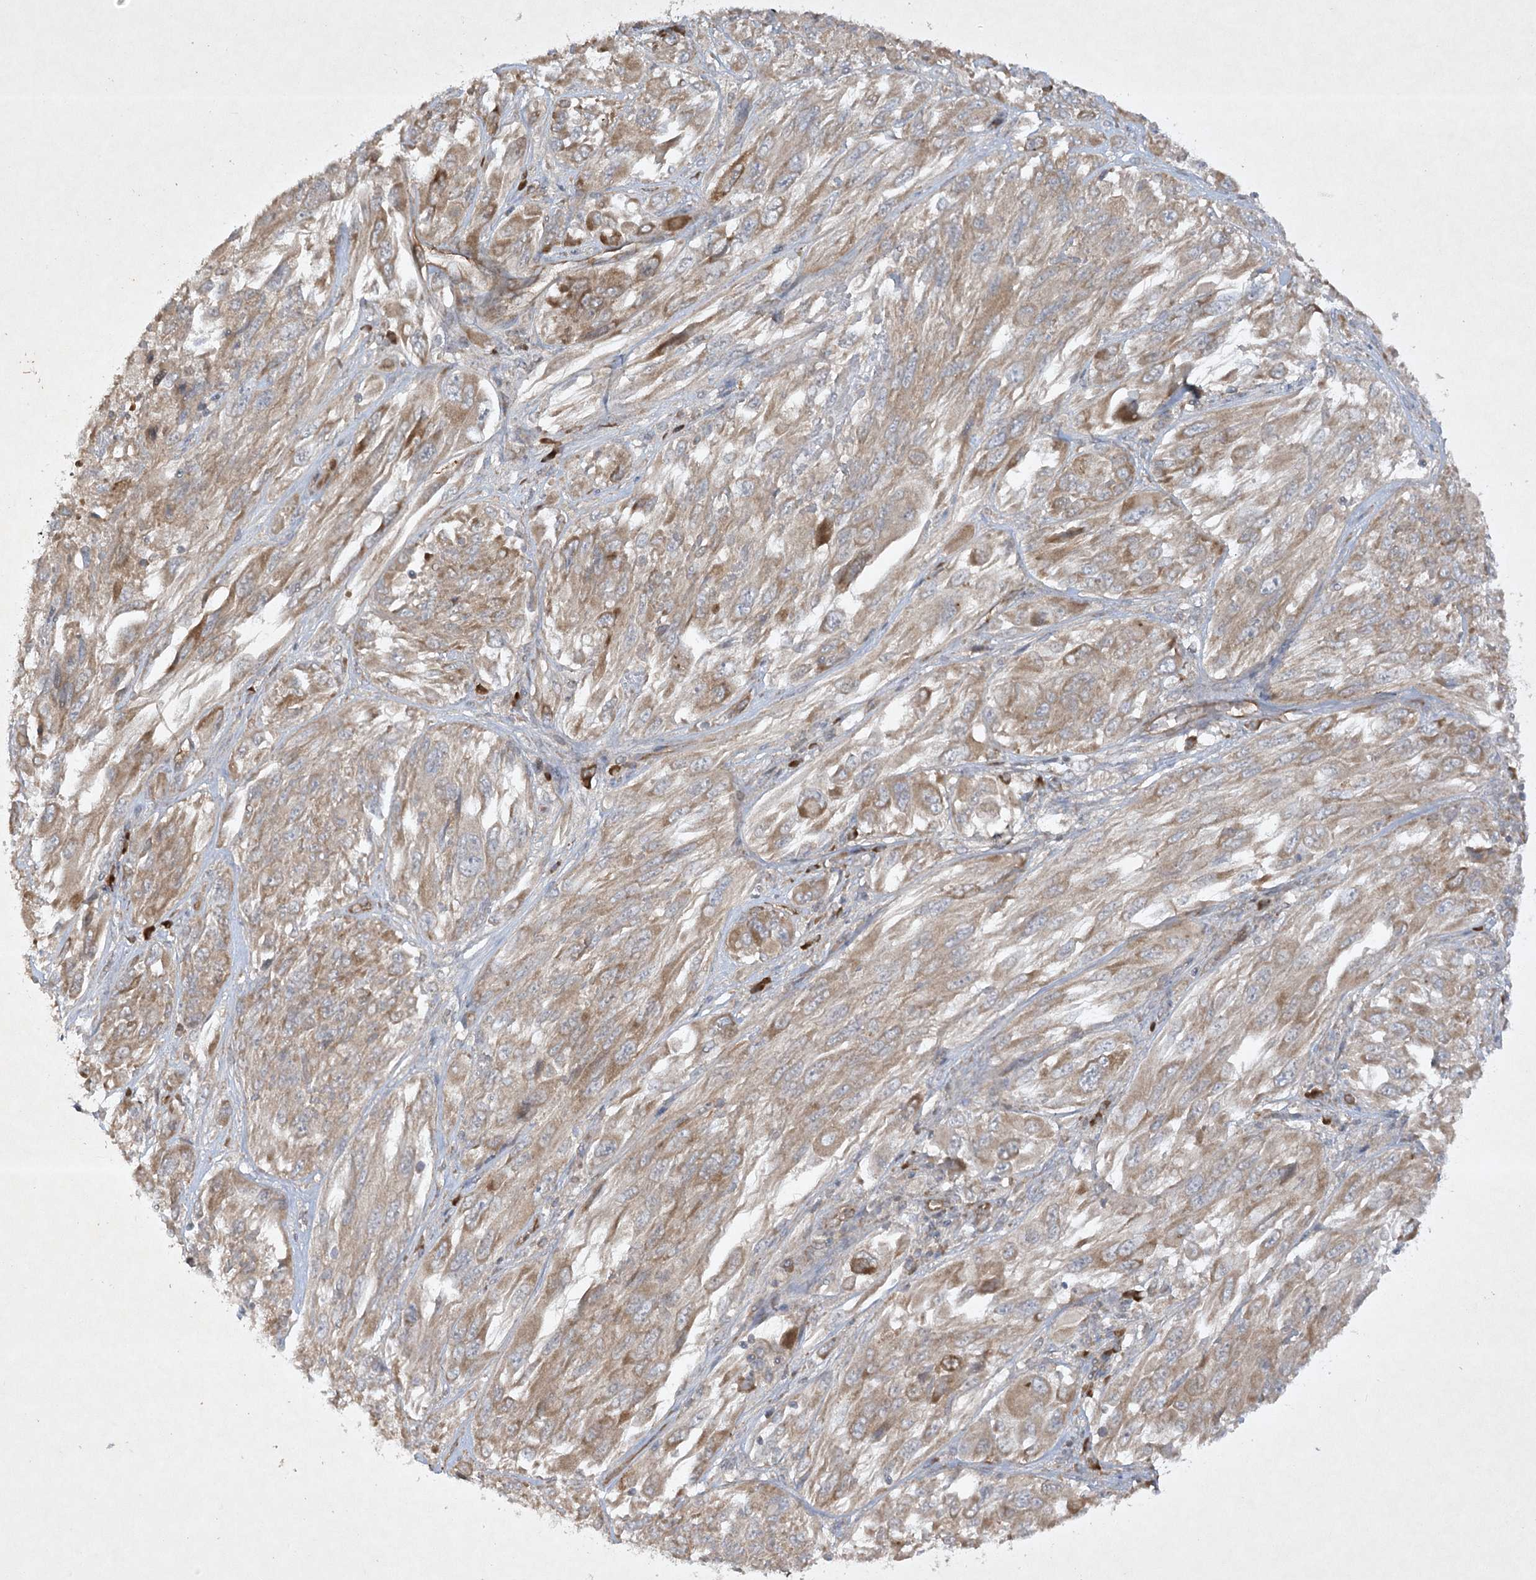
{"staining": {"intensity": "moderate", "quantity": ">75%", "location": "cytoplasmic/membranous"}, "tissue": "melanoma", "cell_type": "Tumor cells", "image_type": "cancer", "snomed": [{"axis": "morphology", "description": "Malignant melanoma, NOS"}, {"axis": "topography", "description": "Skin"}], "caption": "IHC (DAB) staining of human melanoma demonstrates moderate cytoplasmic/membranous protein positivity in approximately >75% of tumor cells.", "gene": "TRAF3IP1", "patient": {"sex": "female", "age": 91}}